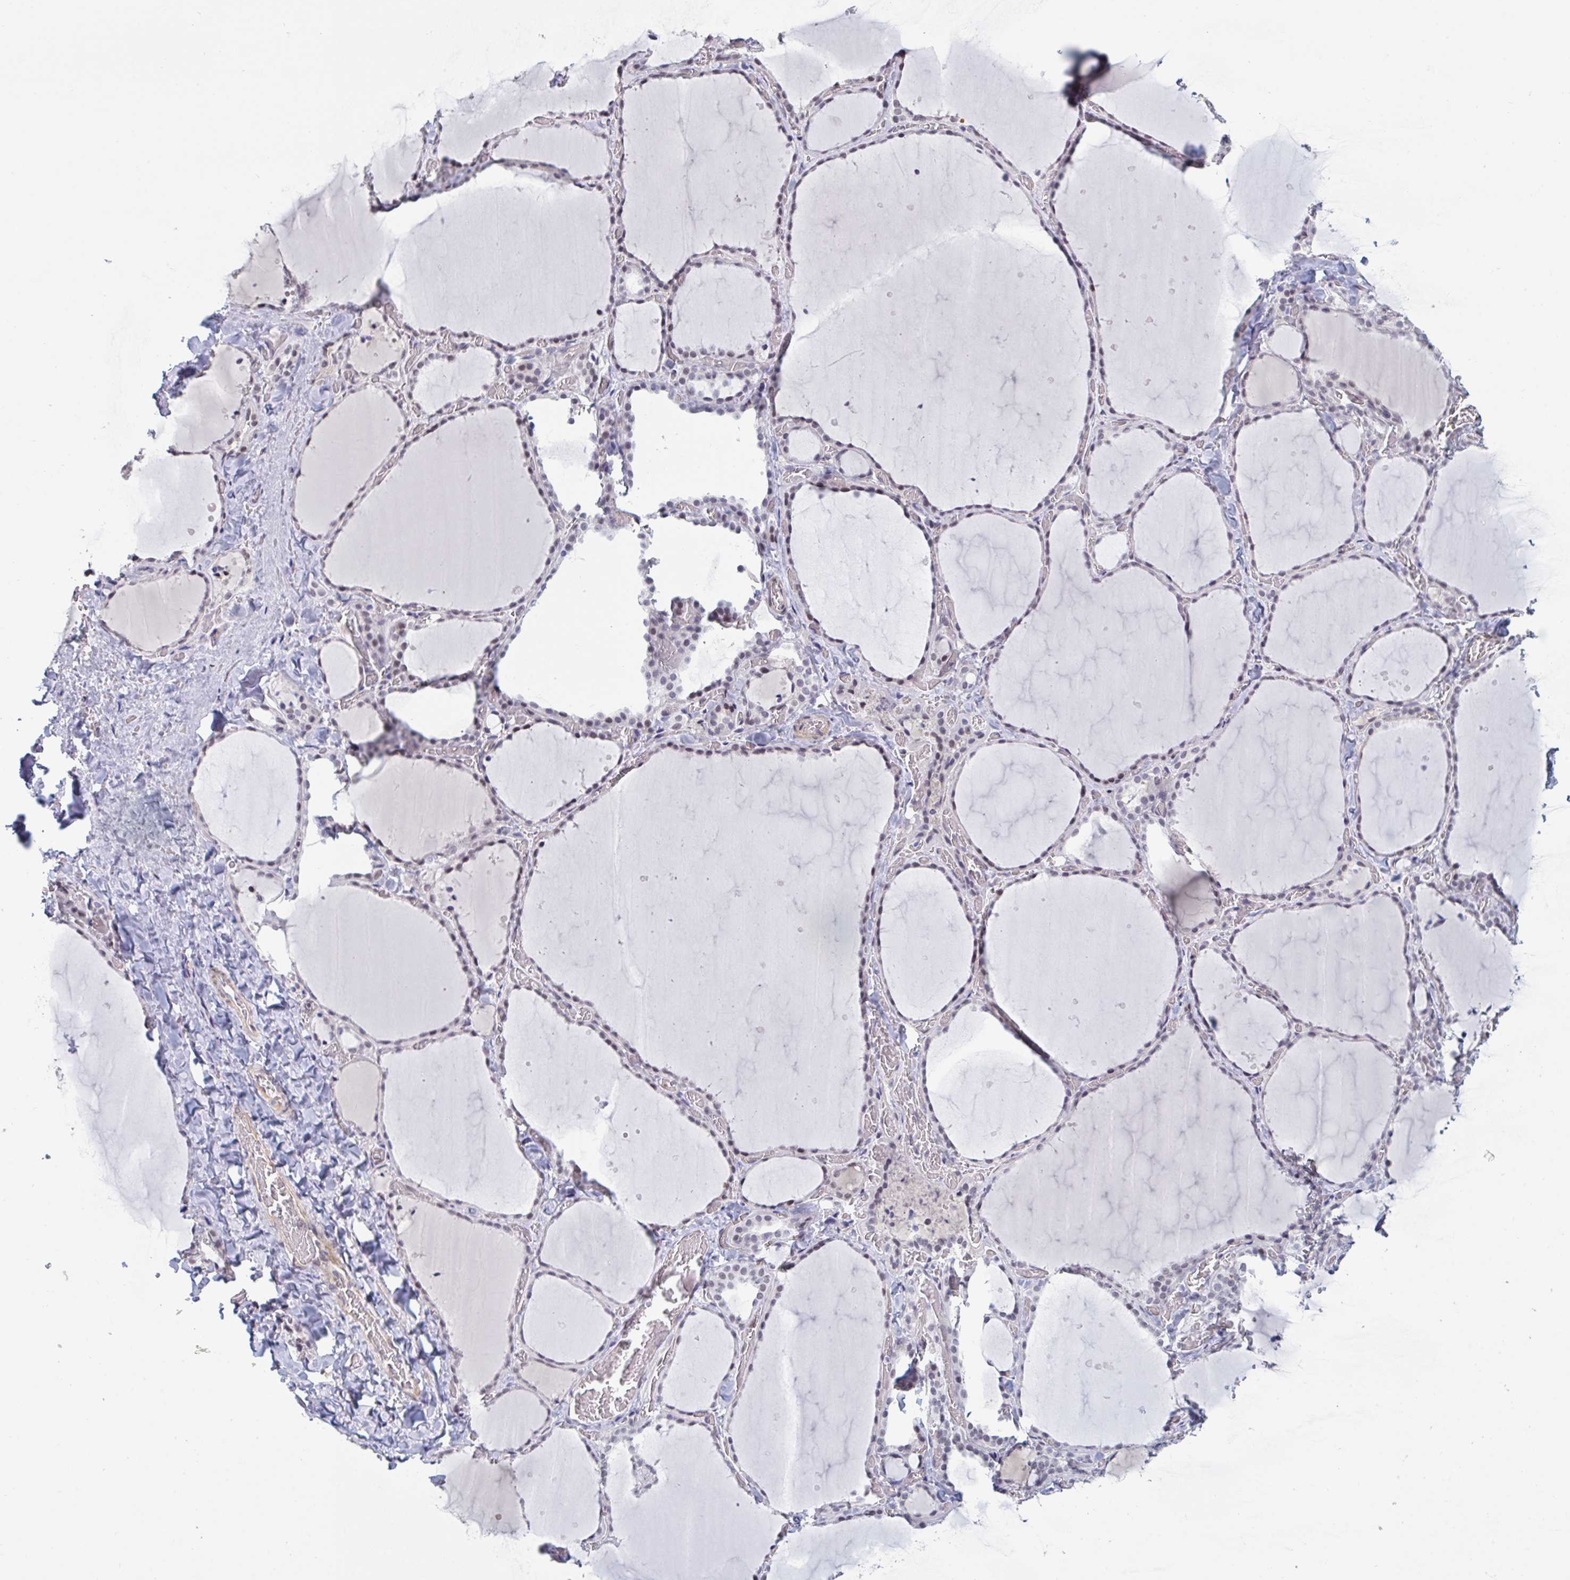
{"staining": {"intensity": "weak", "quantity": "25%-75%", "location": "nuclear"}, "tissue": "thyroid gland", "cell_type": "Glandular cells", "image_type": "normal", "snomed": [{"axis": "morphology", "description": "Normal tissue, NOS"}, {"axis": "topography", "description": "Thyroid gland"}], "caption": "Human thyroid gland stained for a protein (brown) demonstrates weak nuclear positive positivity in approximately 25%-75% of glandular cells.", "gene": "BCL7B", "patient": {"sex": "female", "age": 36}}